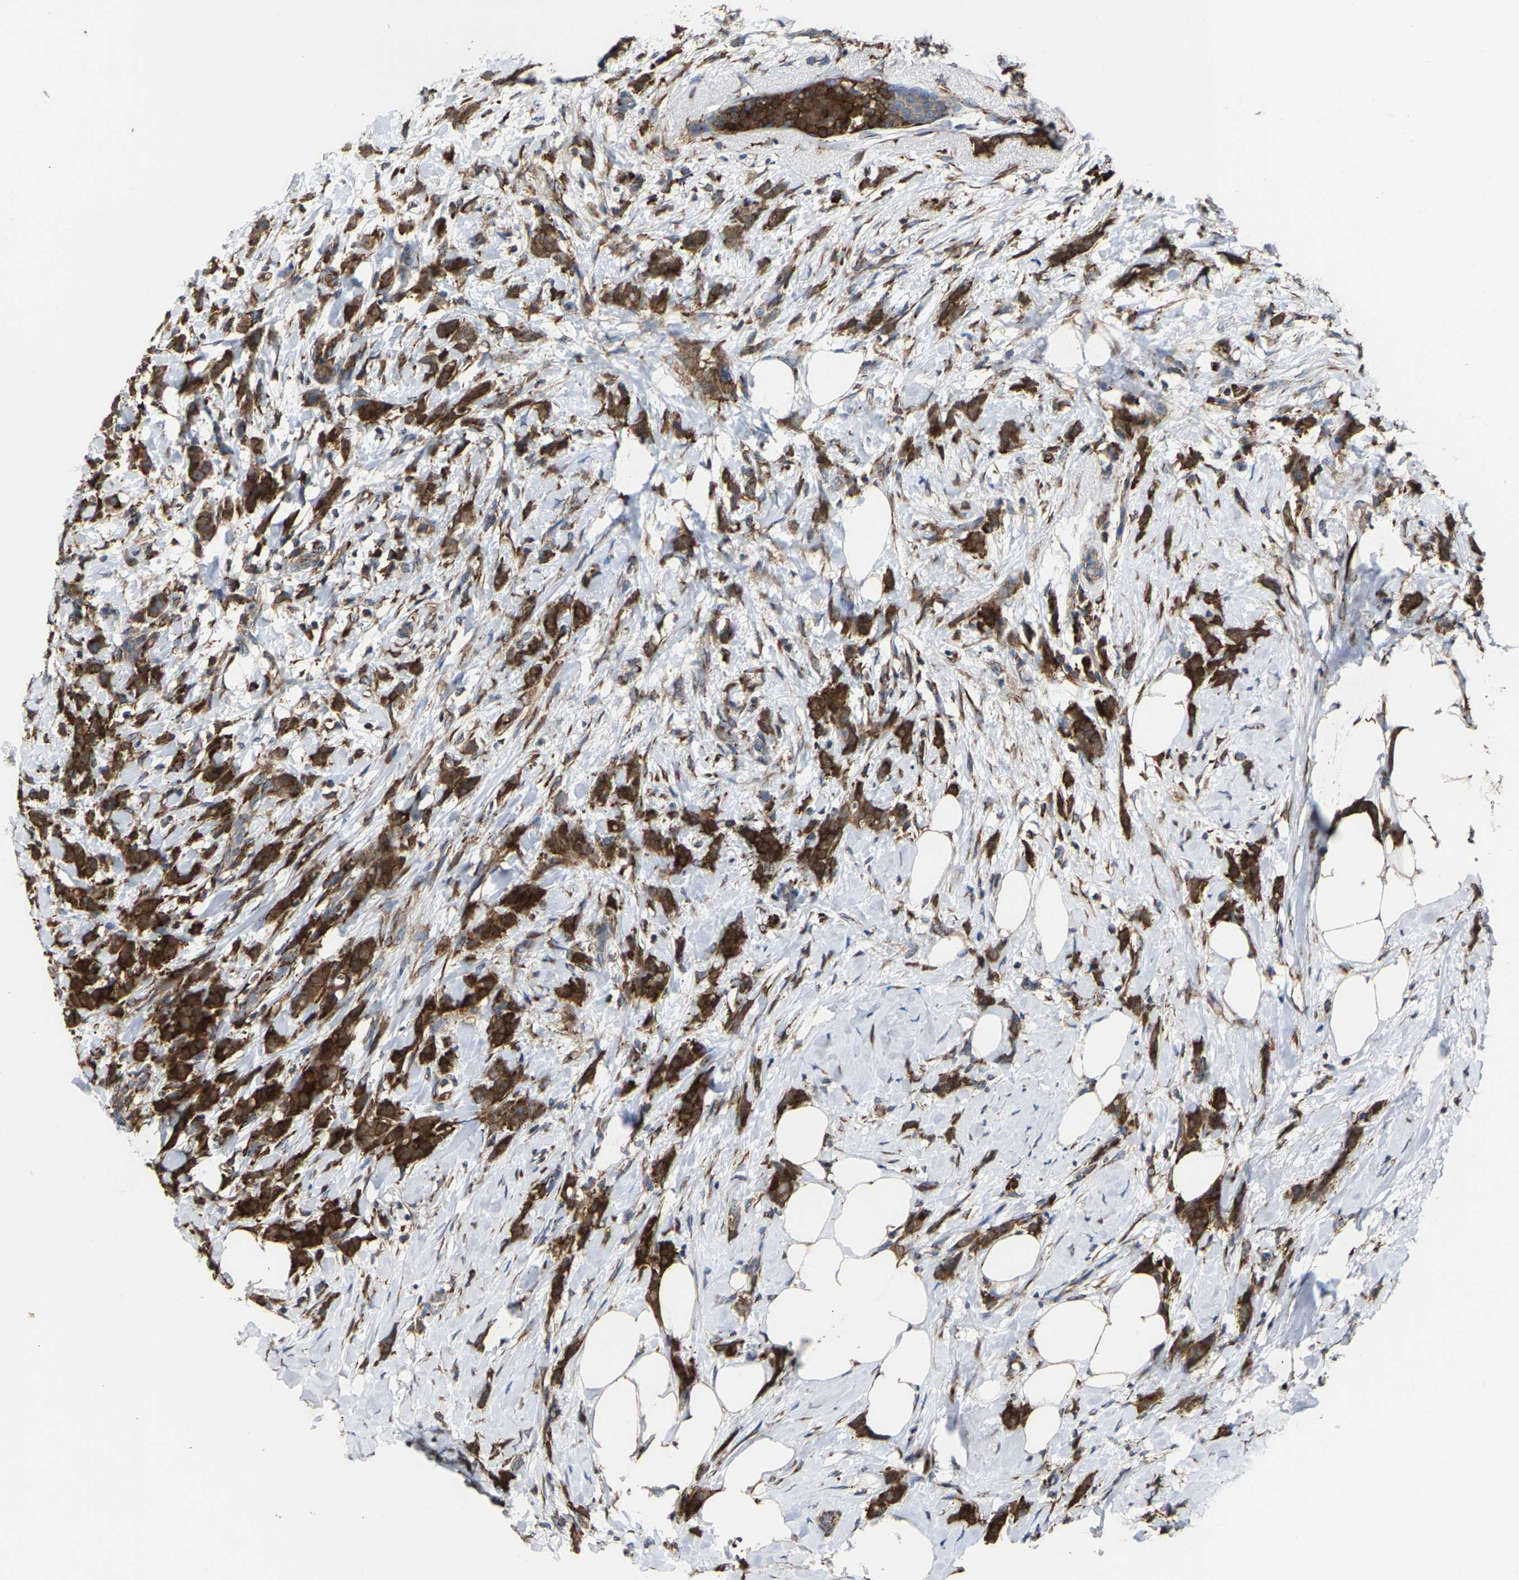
{"staining": {"intensity": "strong", "quantity": ">75%", "location": "cytoplasmic/membranous"}, "tissue": "breast cancer", "cell_type": "Tumor cells", "image_type": "cancer", "snomed": [{"axis": "morphology", "description": "Lobular carcinoma, in situ"}, {"axis": "morphology", "description": "Lobular carcinoma"}, {"axis": "topography", "description": "Breast"}], "caption": "Immunohistochemistry (IHC) photomicrograph of breast cancer (lobular carcinoma) stained for a protein (brown), which reveals high levels of strong cytoplasmic/membranous expression in about >75% of tumor cells.", "gene": "FGD3", "patient": {"sex": "female", "age": 41}}